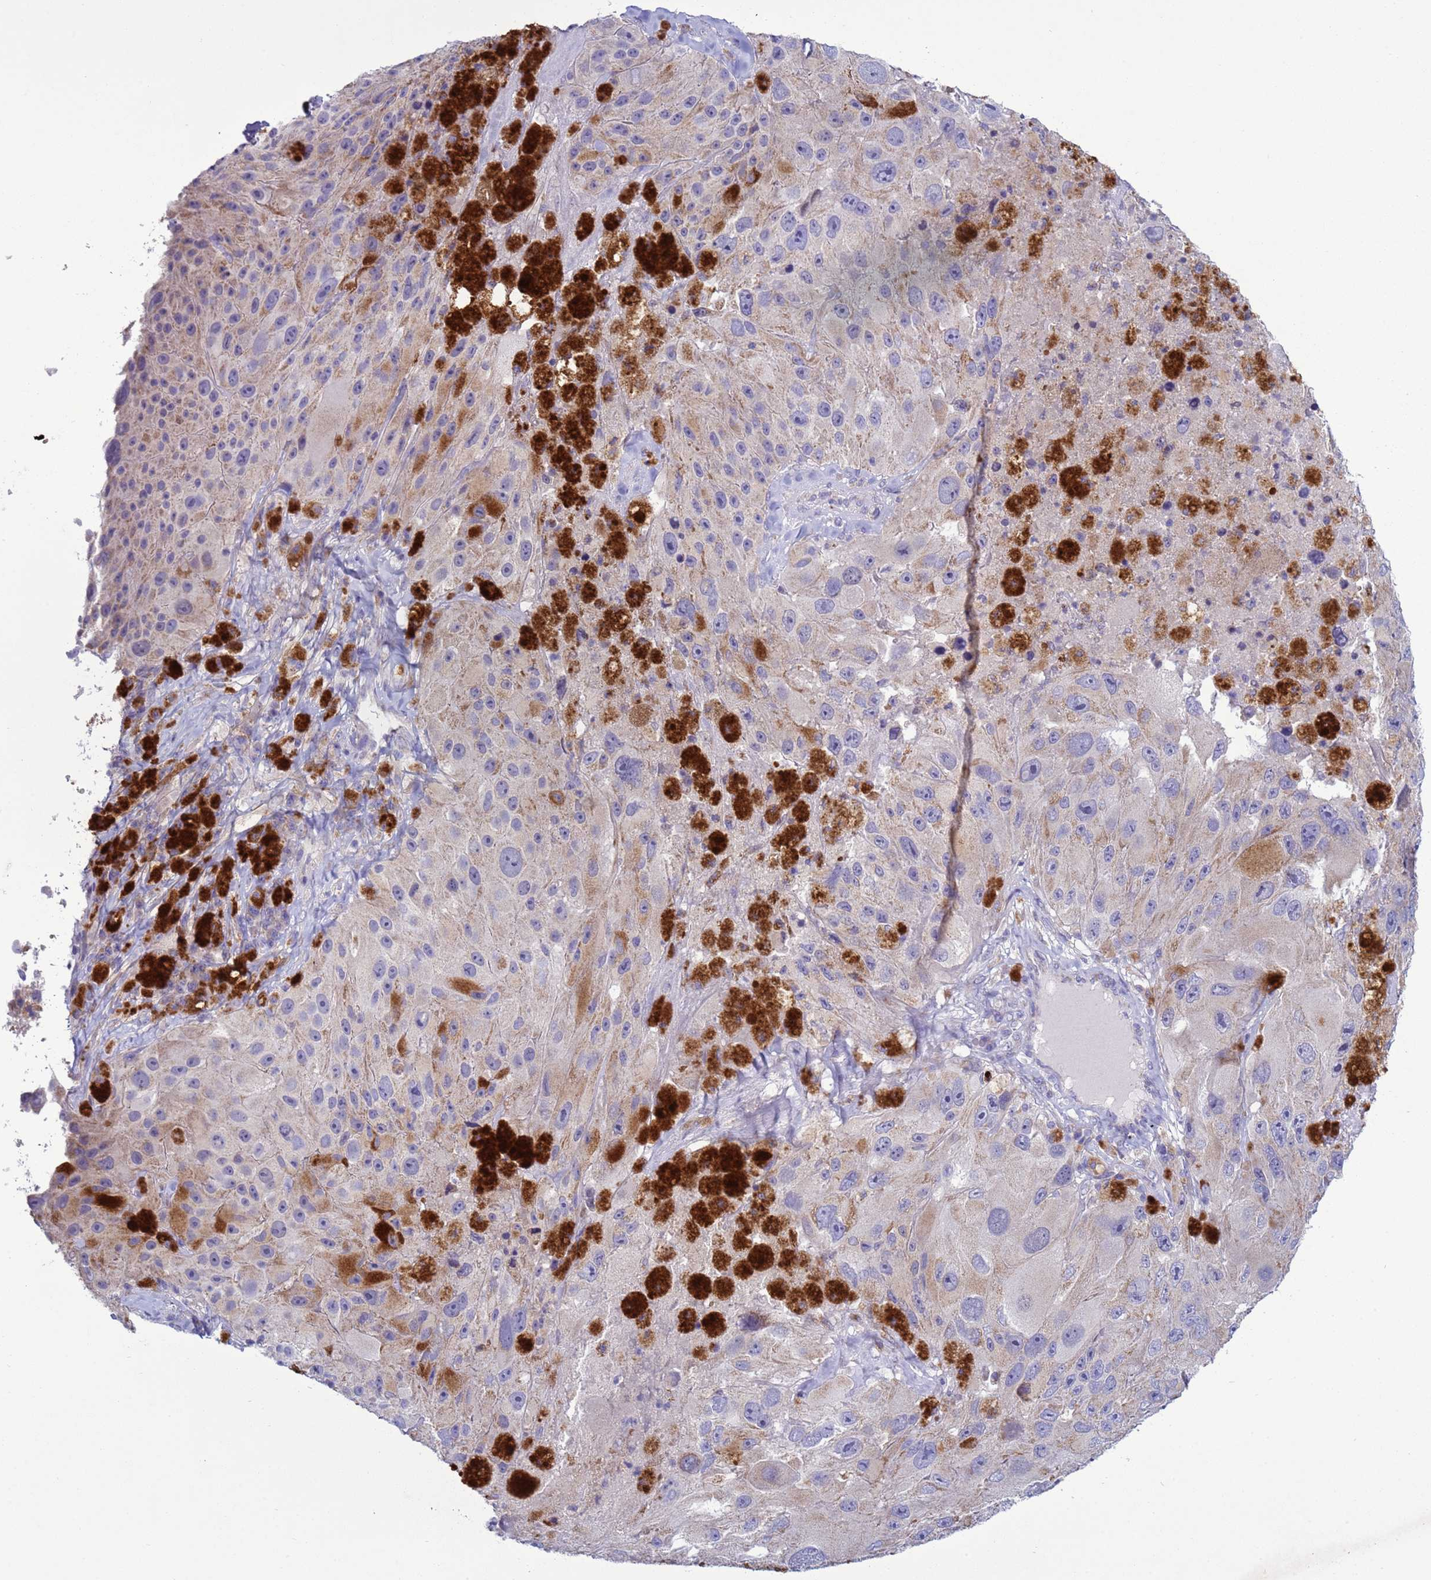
{"staining": {"intensity": "negative", "quantity": "none", "location": "none"}, "tissue": "melanoma", "cell_type": "Tumor cells", "image_type": "cancer", "snomed": [{"axis": "morphology", "description": "Malignant melanoma, Metastatic site"}, {"axis": "topography", "description": "Lymph node"}], "caption": "High power microscopy histopathology image of an IHC micrograph of malignant melanoma (metastatic site), revealing no significant positivity in tumor cells. Nuclei are stained in blue.", "gene": "ABHD17B", "patient": {"sex": "male", "age": 62}}